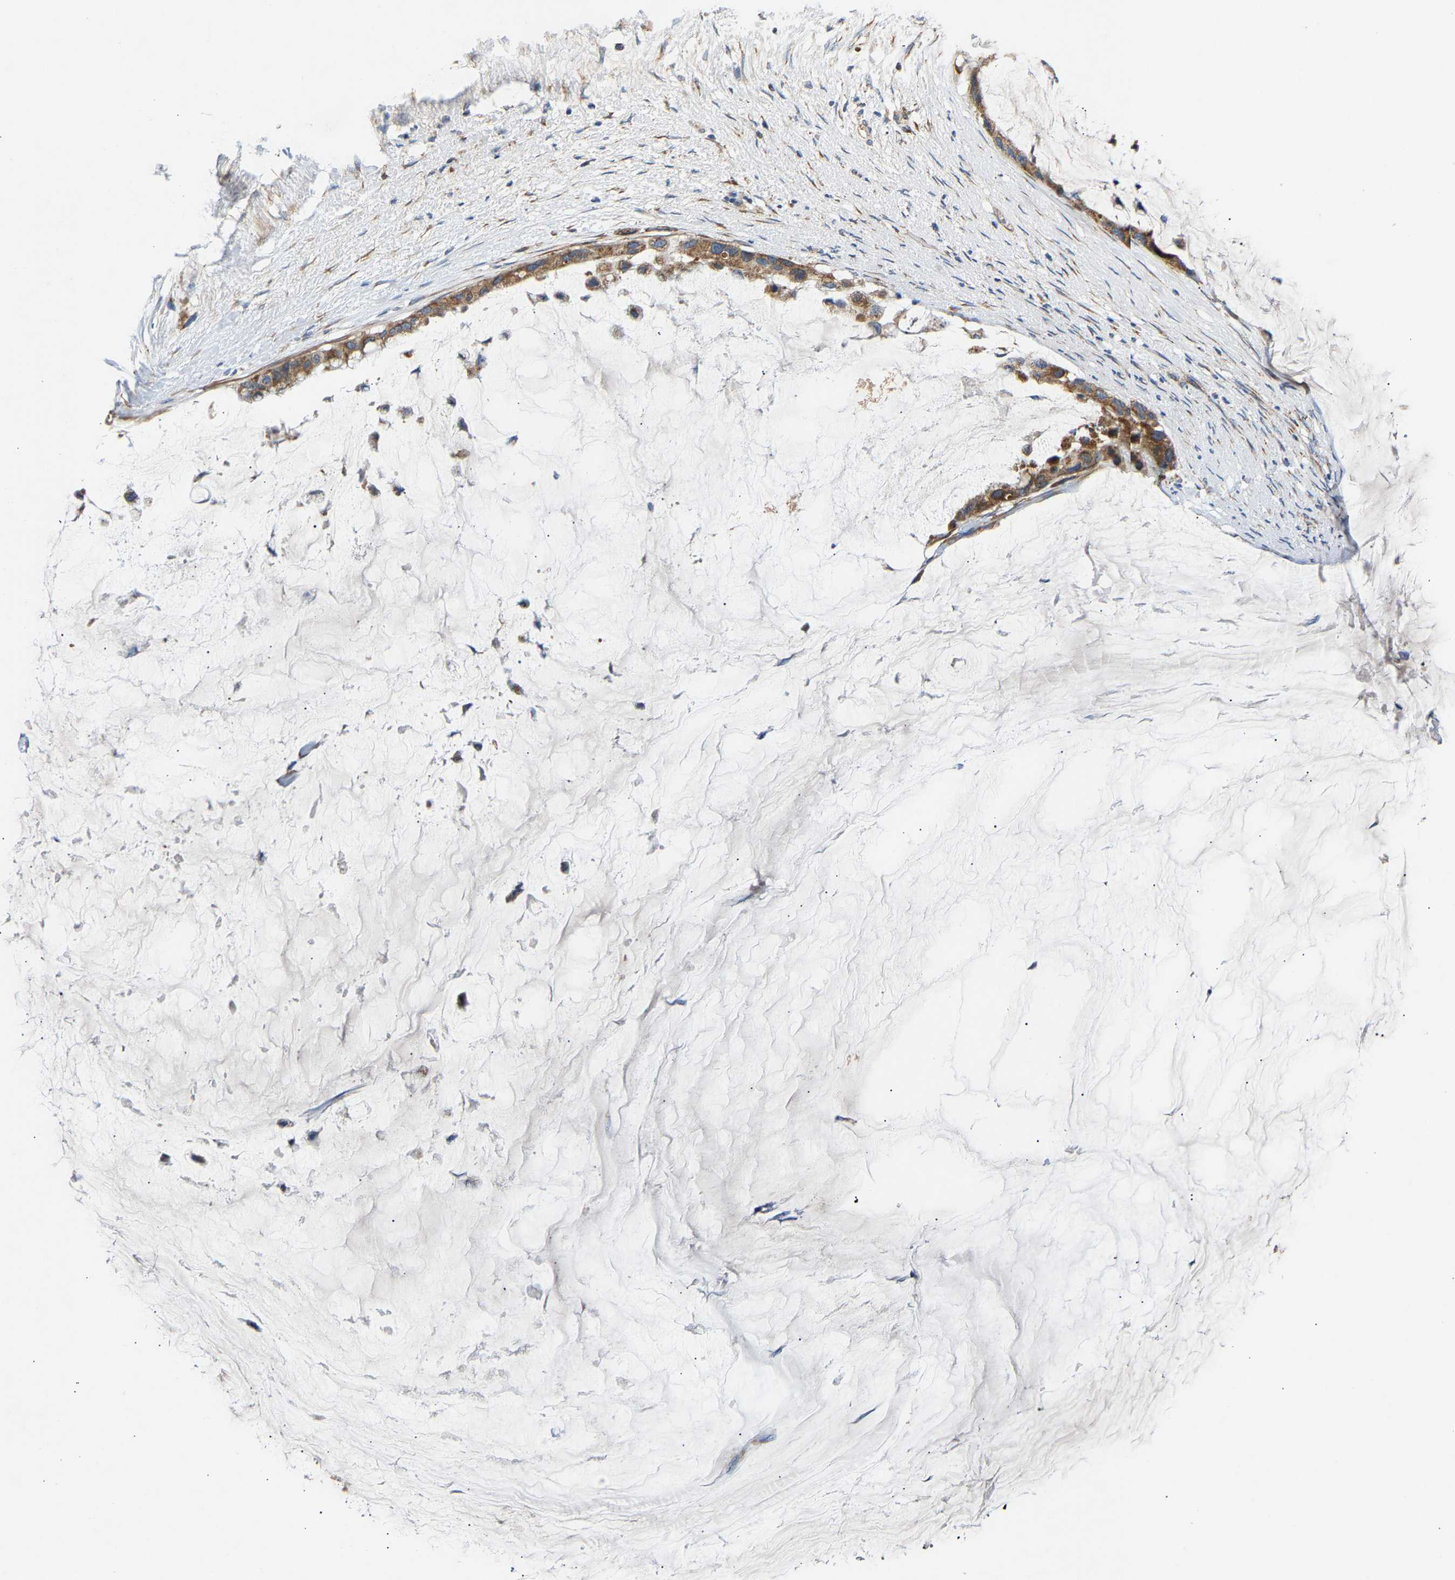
{"staining": {"intensity": "moderate", "quantity": ">75%", "location": "cytoplasmic/membranous"}, "tissue": "pancreatic cancer", "cell_type": "Tumor cells", "image_type": "cancer", "snomed": [{"axis": "morphology", "description": "Adenocarcinoma, NOS"}, {"axis": "topography", "description": "Pancreas"}], "caption": "Moderate cytoplasmic/membranous staining is seen in about >75% of tumor cells in pancreatic cancer (adenocarcinoma). (Stains: DAB in brown, nuclei in blue, Microscopy: brightfield microscopy at high magnification).", "gene": "TMEM168", "patient": {"sex": "male", "age": 41}}